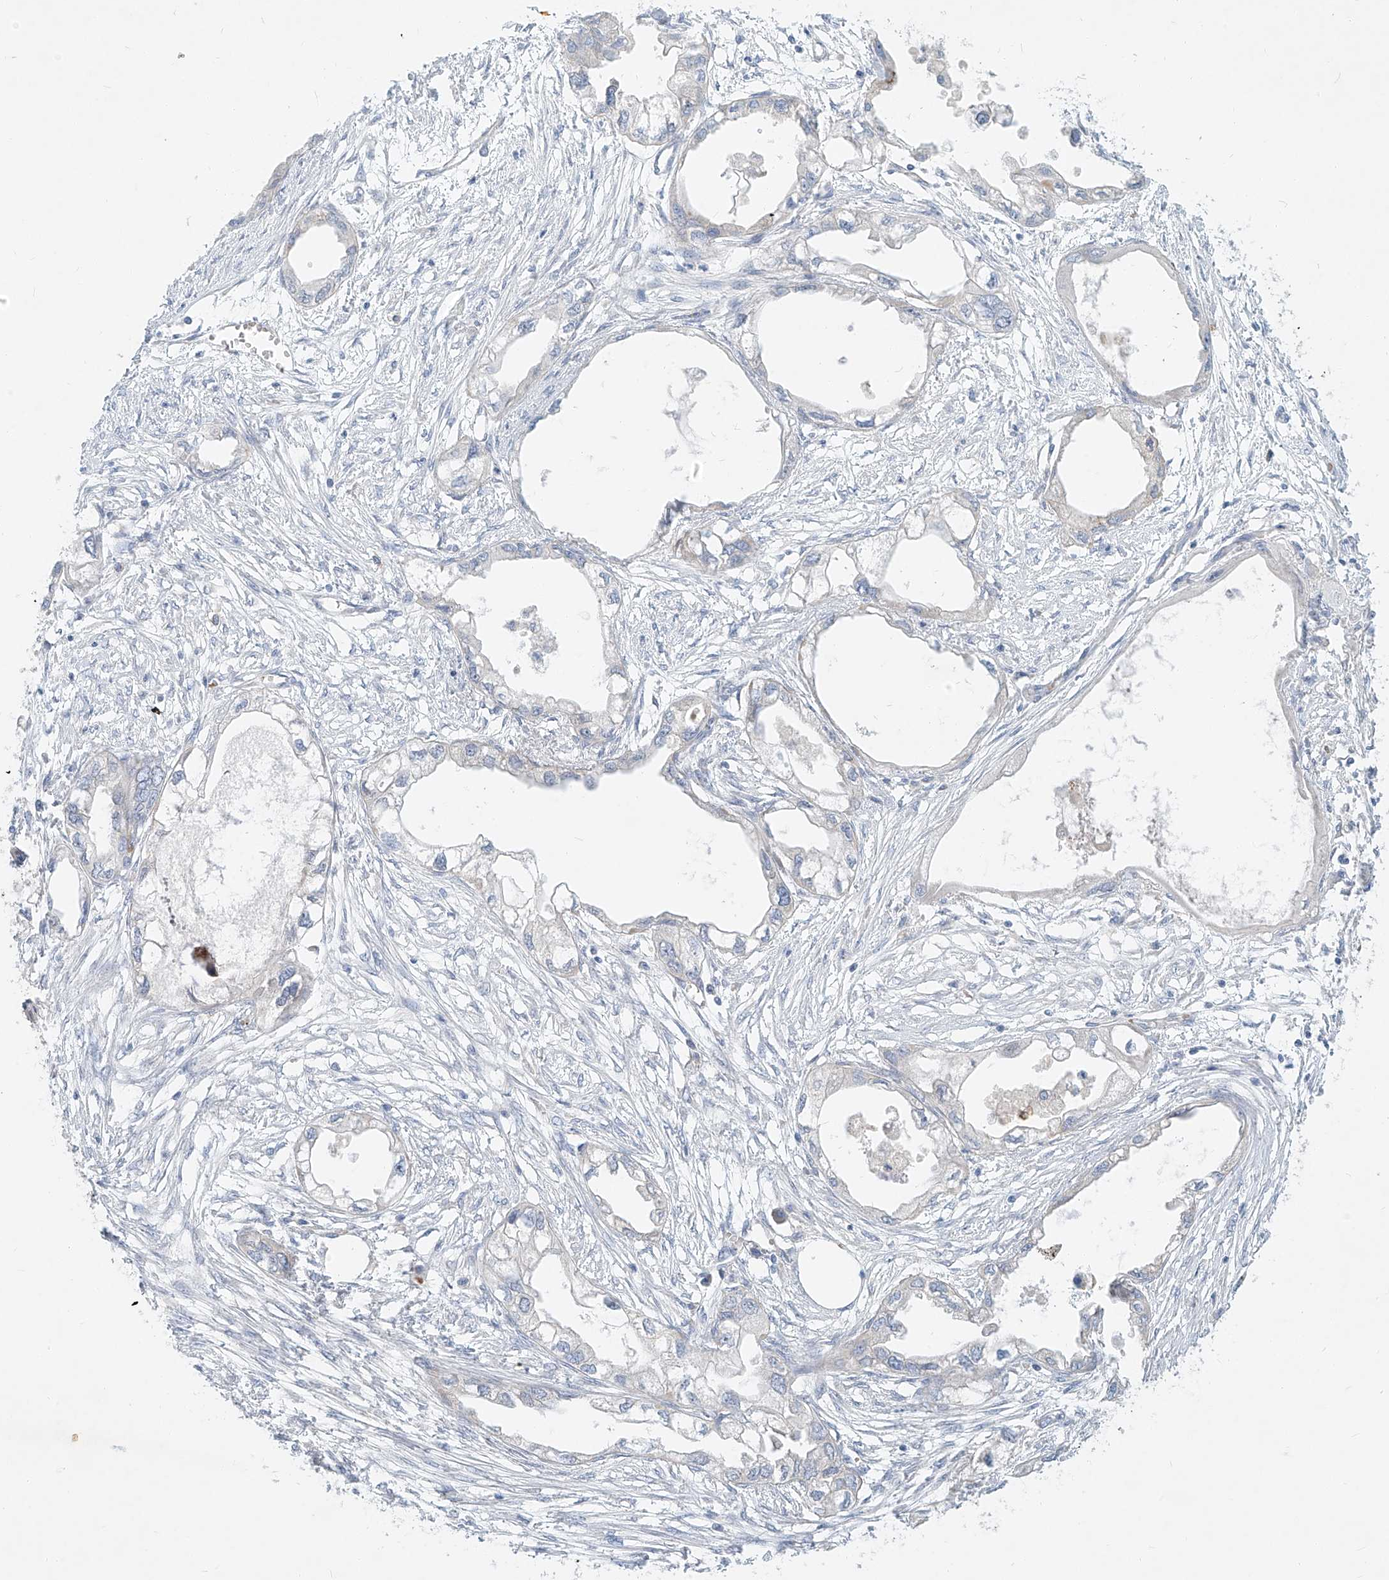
{"staining": {"intensity": "negative", "quantity": "none", "location": "none"}, "tissue": "endometrial cancer", "cell_type": "Tumor cells", "image_type": "cancer", "snomed": [{"axis": "morphology", "description": "Adenocarcinoma, NOS"}, {"axis": "morphology", "description": "Adenocarcinoma, metastatic, NOS"}, {"axis": "topography", "description": "Adipose tissue"}, {"axis": "topography", "description": "Endometrium"}], "caption": "High magnification brightfield microscopy of endometrial cancer (metastatic adenocarcinoma) stained with DAB (3,3'-diaminobenzidine) (brown) and counterstained with hematoxylin (blue): tumor cells show no significant positivity.", "gene": "SYTL3", "patient": {"sex": "female", "age": 67}}